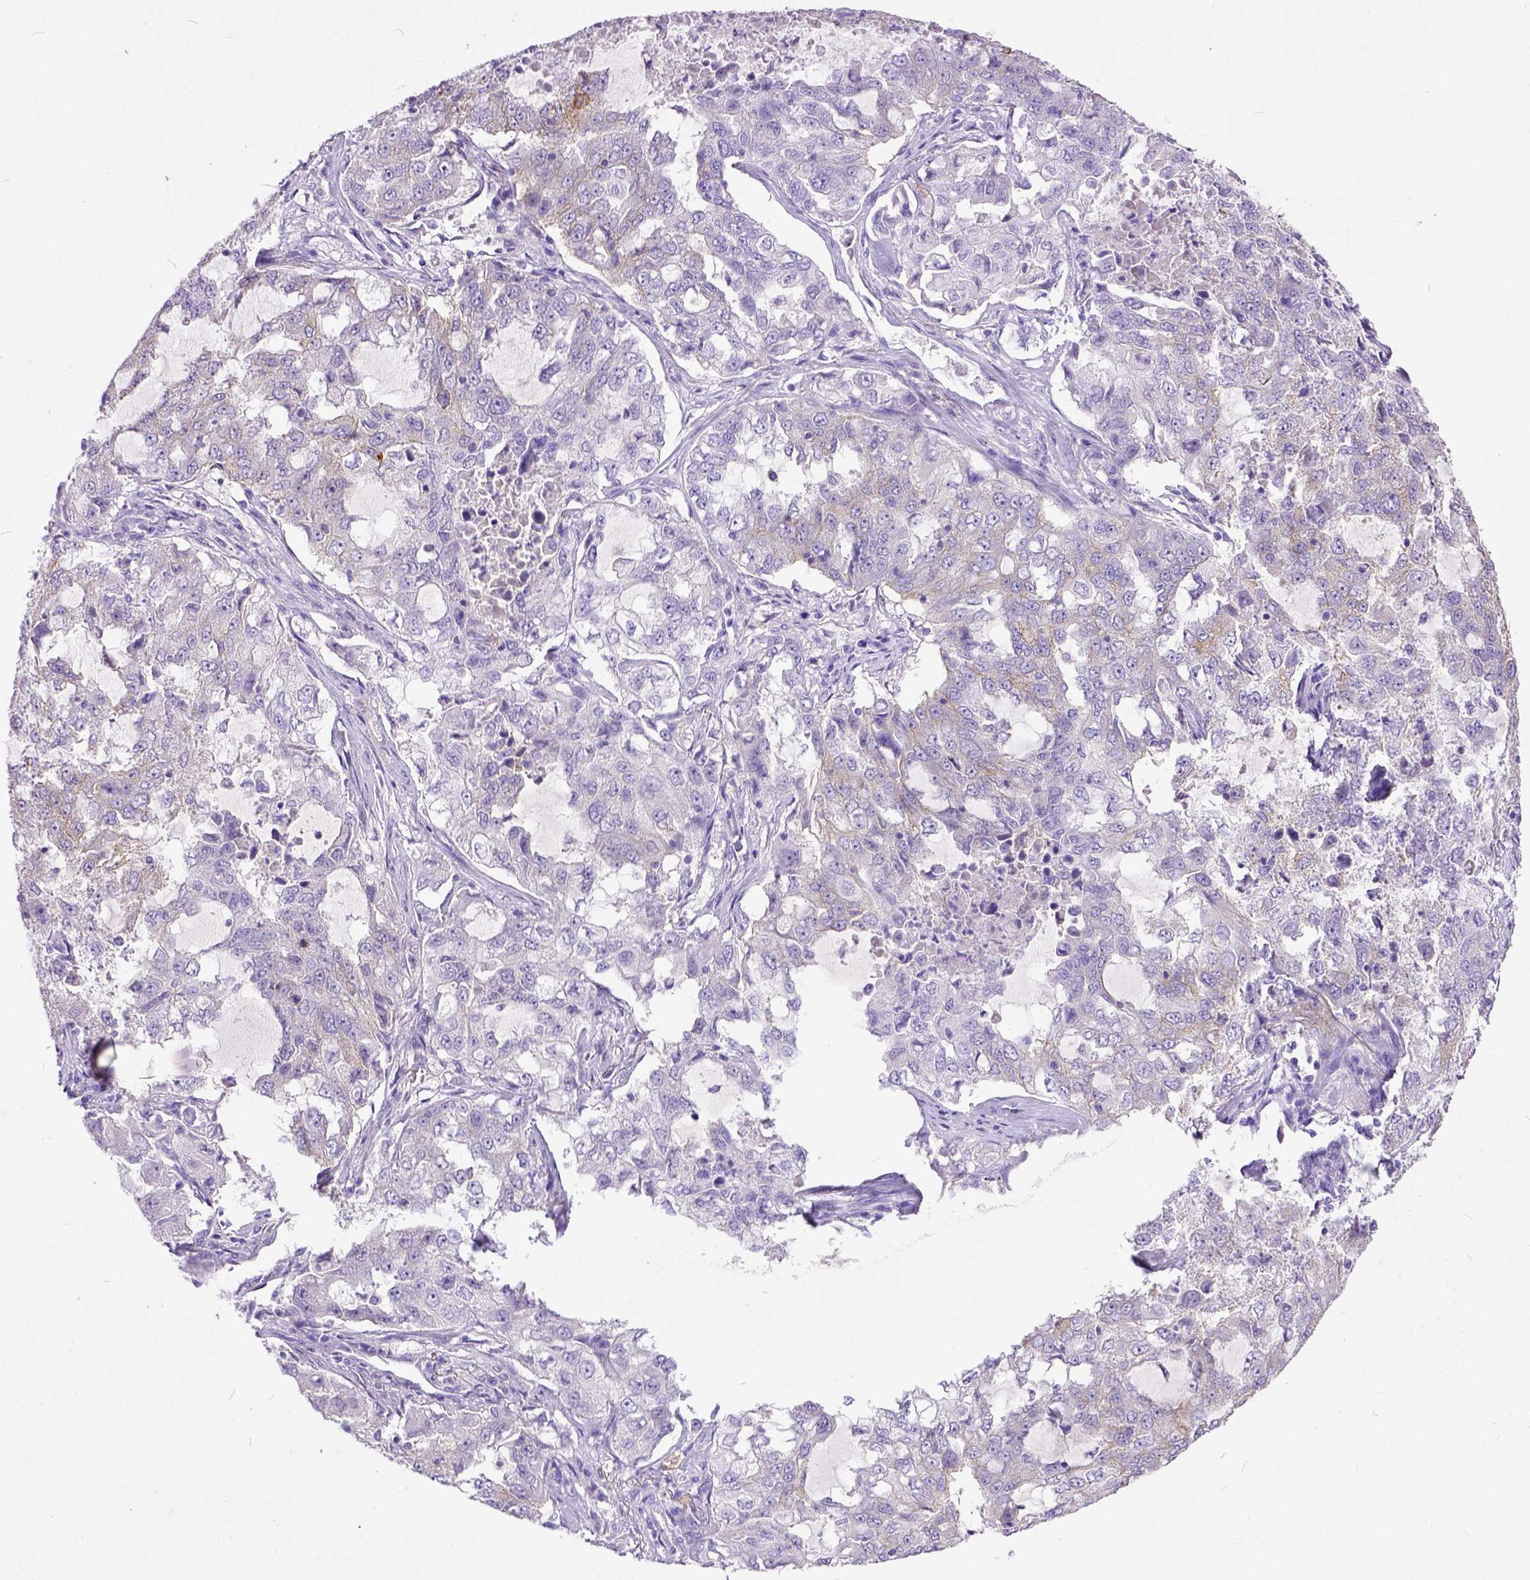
{"staining": {"intensity": "negative", "quantity": "none", "location": "none"}, "tissue": "lung cancer", "cell_type": "Tumor cells", "image_type": "cancer", "snomed": [{"axis": "morphology", "description": "Adenocarcinoma, NOS"}, {"axis": "topography", "description": "Lung"}], "caption": "Human lung cancer stained for a protein using immunohistochemistry (IHC) exhibits no positivity in tumor cells.", "gene": "KIT", "patient": {"sex": "female", "age": 61}}